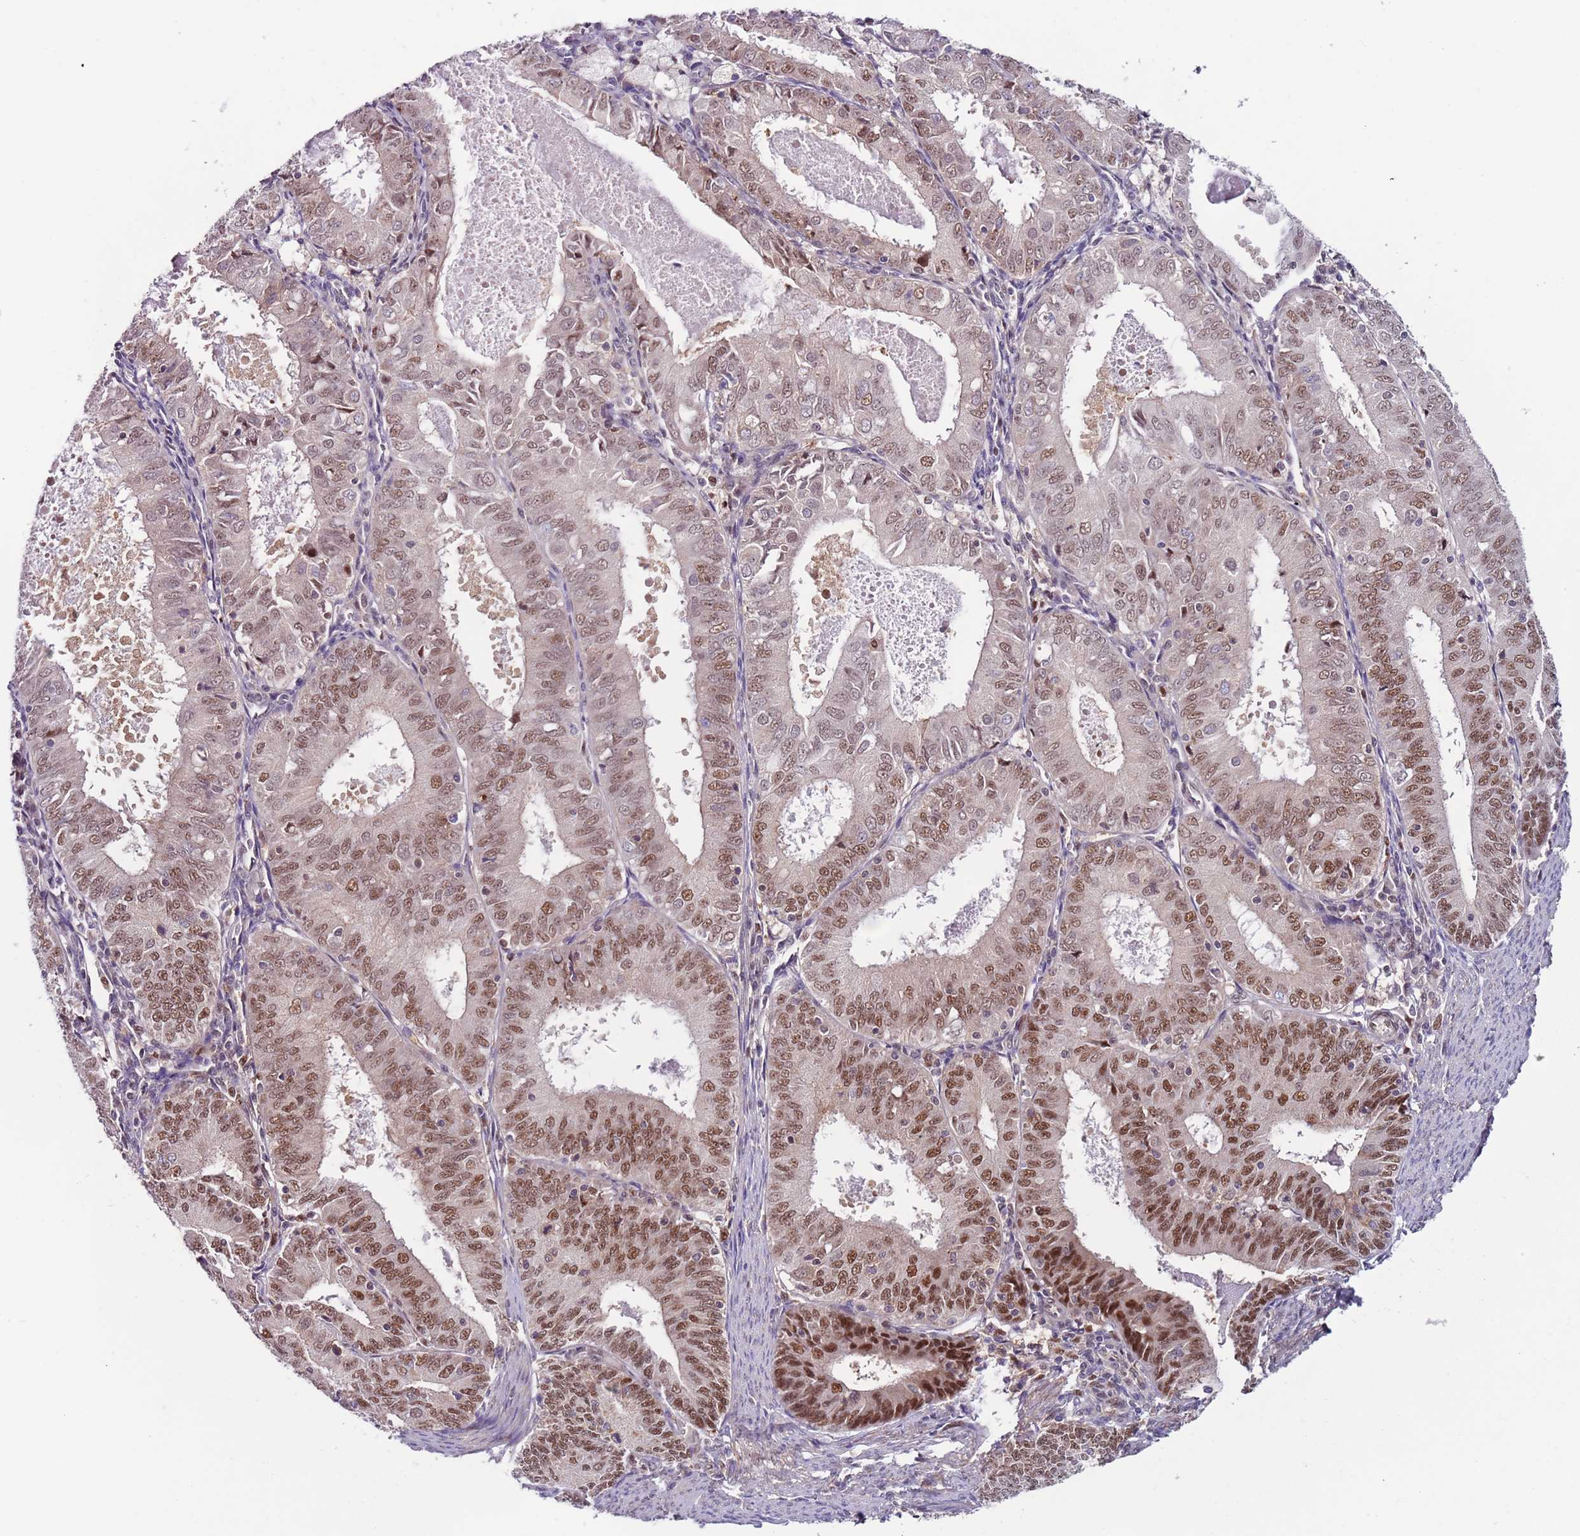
{"staining": {"intensity": "moderate", "quantity": "25%-75%", "location": "nuclear"}, "tissue": "endometrial cancer", "cell_type": "Tumor cells", "image_type": "cancer", "snomed": [{"axis": "morphology", "description": "Adenocarcinoma, NOS"}, {"axis": "topography", "description": "Endometrium"}], "caption": "Protein expression analysis of human endometrial adenocarcinoma reveals moderate nuclear expression in approximately 25%-75% of tumor cells. (DAB (3,3'-diaminobenzidine) = brown stain, brightfield microscopy at high magnification).", "gene": "RMND5B", "patient": {"sex": "female", "age": 57}}